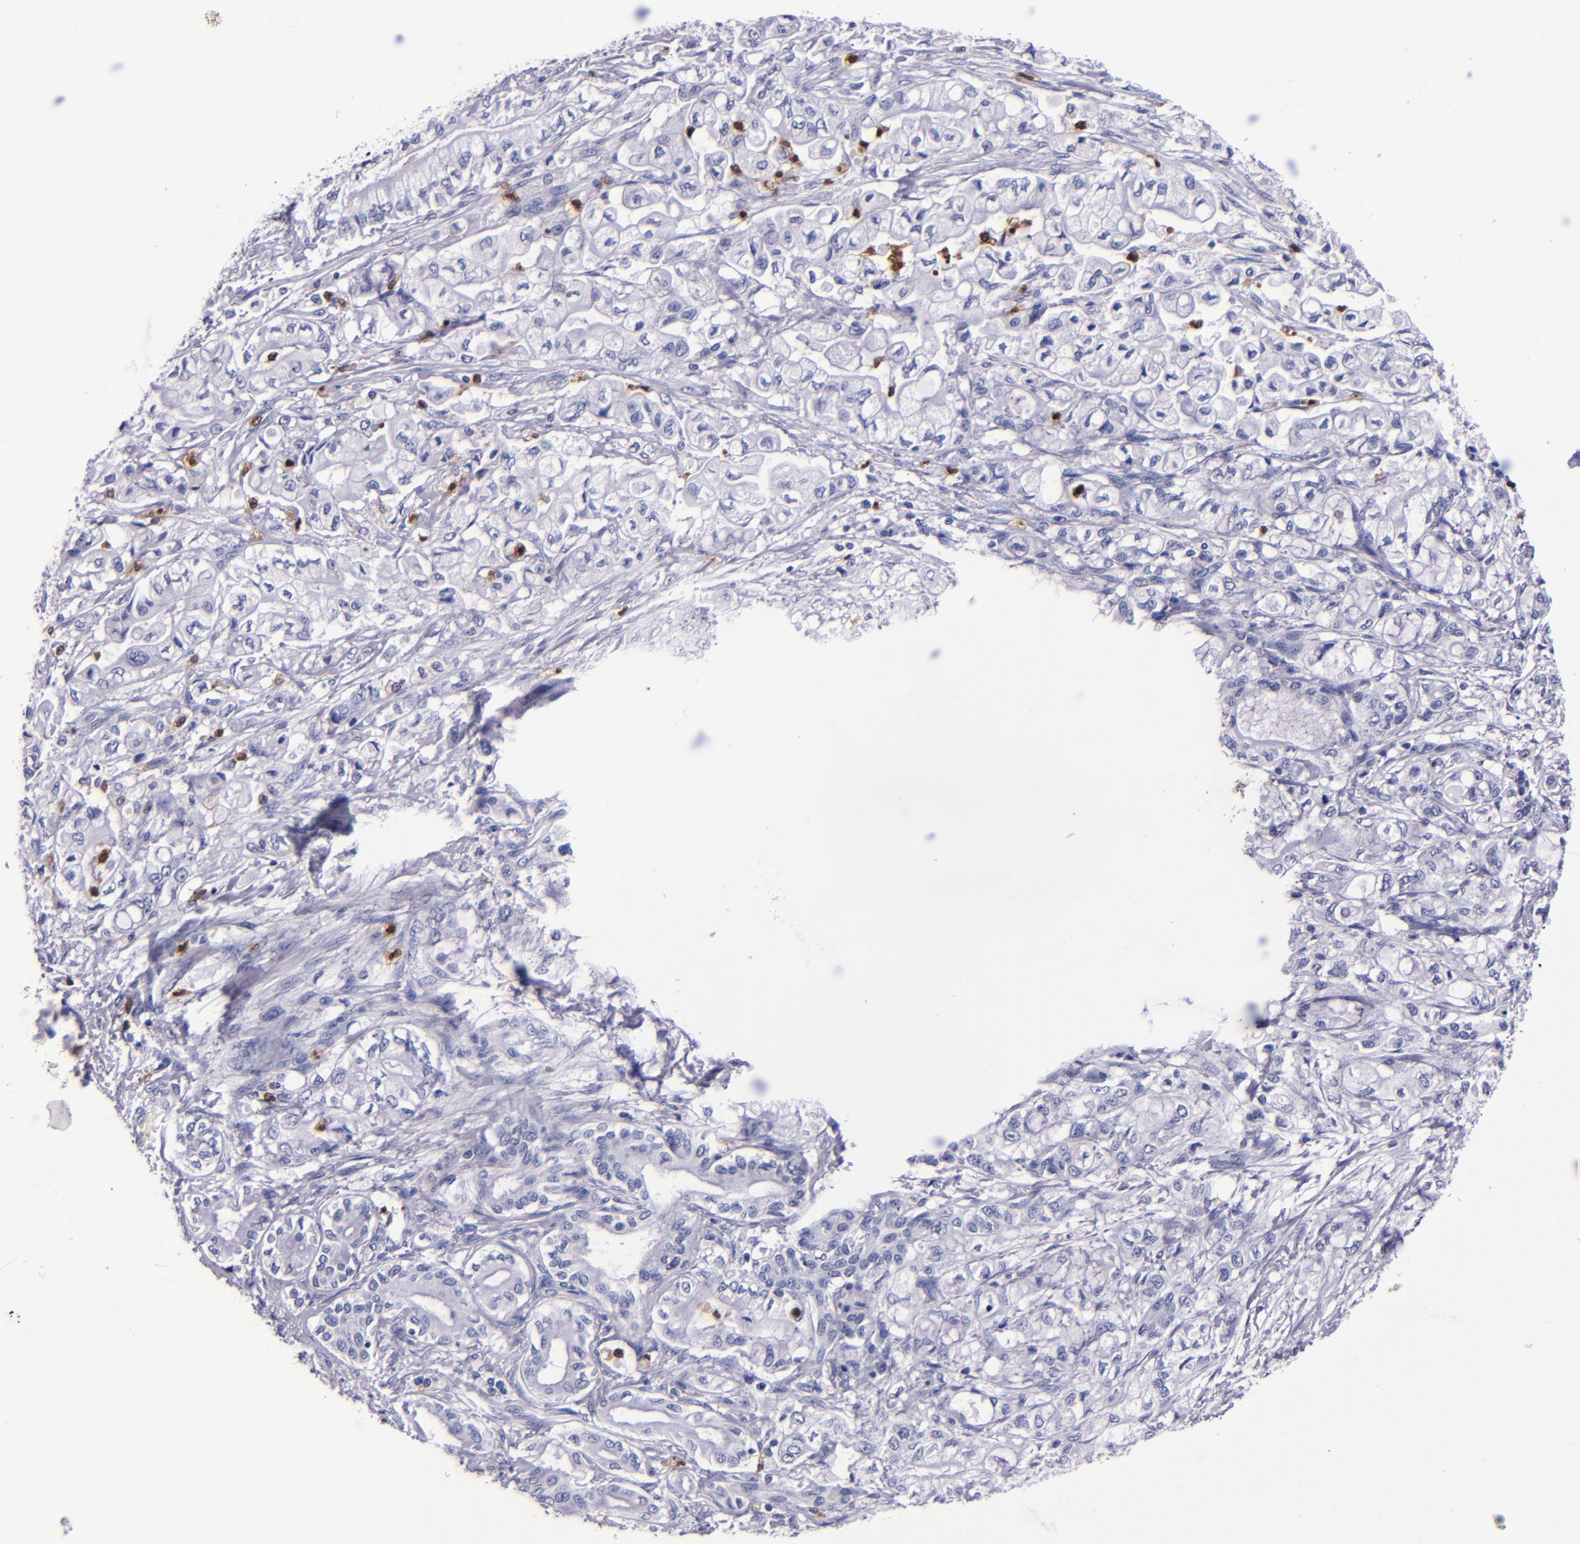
{"staining": {"intensity": "negative", "quantity": "none", "location": "none"}, "tissue": "pancreatic cancer", "cell_type": "Tumor cells", "image_type": "cancer", "snomed": [{"axis": "morphology", "description": "Adenocarcinoma, NOS"}, {"axis": "topography", "description": "Pancreas"}], "caption": "High magnification brightfield microscopy of adenocarcinoma (pancreatic) stained with DAB (brown) and counterstained with hematoxylin (blue): tumor cells show no significant staining. The staining was performed using DAB to visualize the protein expression in brown, while the nuclei were stained in blue with hematoxylin (Magnification: 20x).", "gene": "S100A8", "patient": {"sex": "male", "age": 79}}